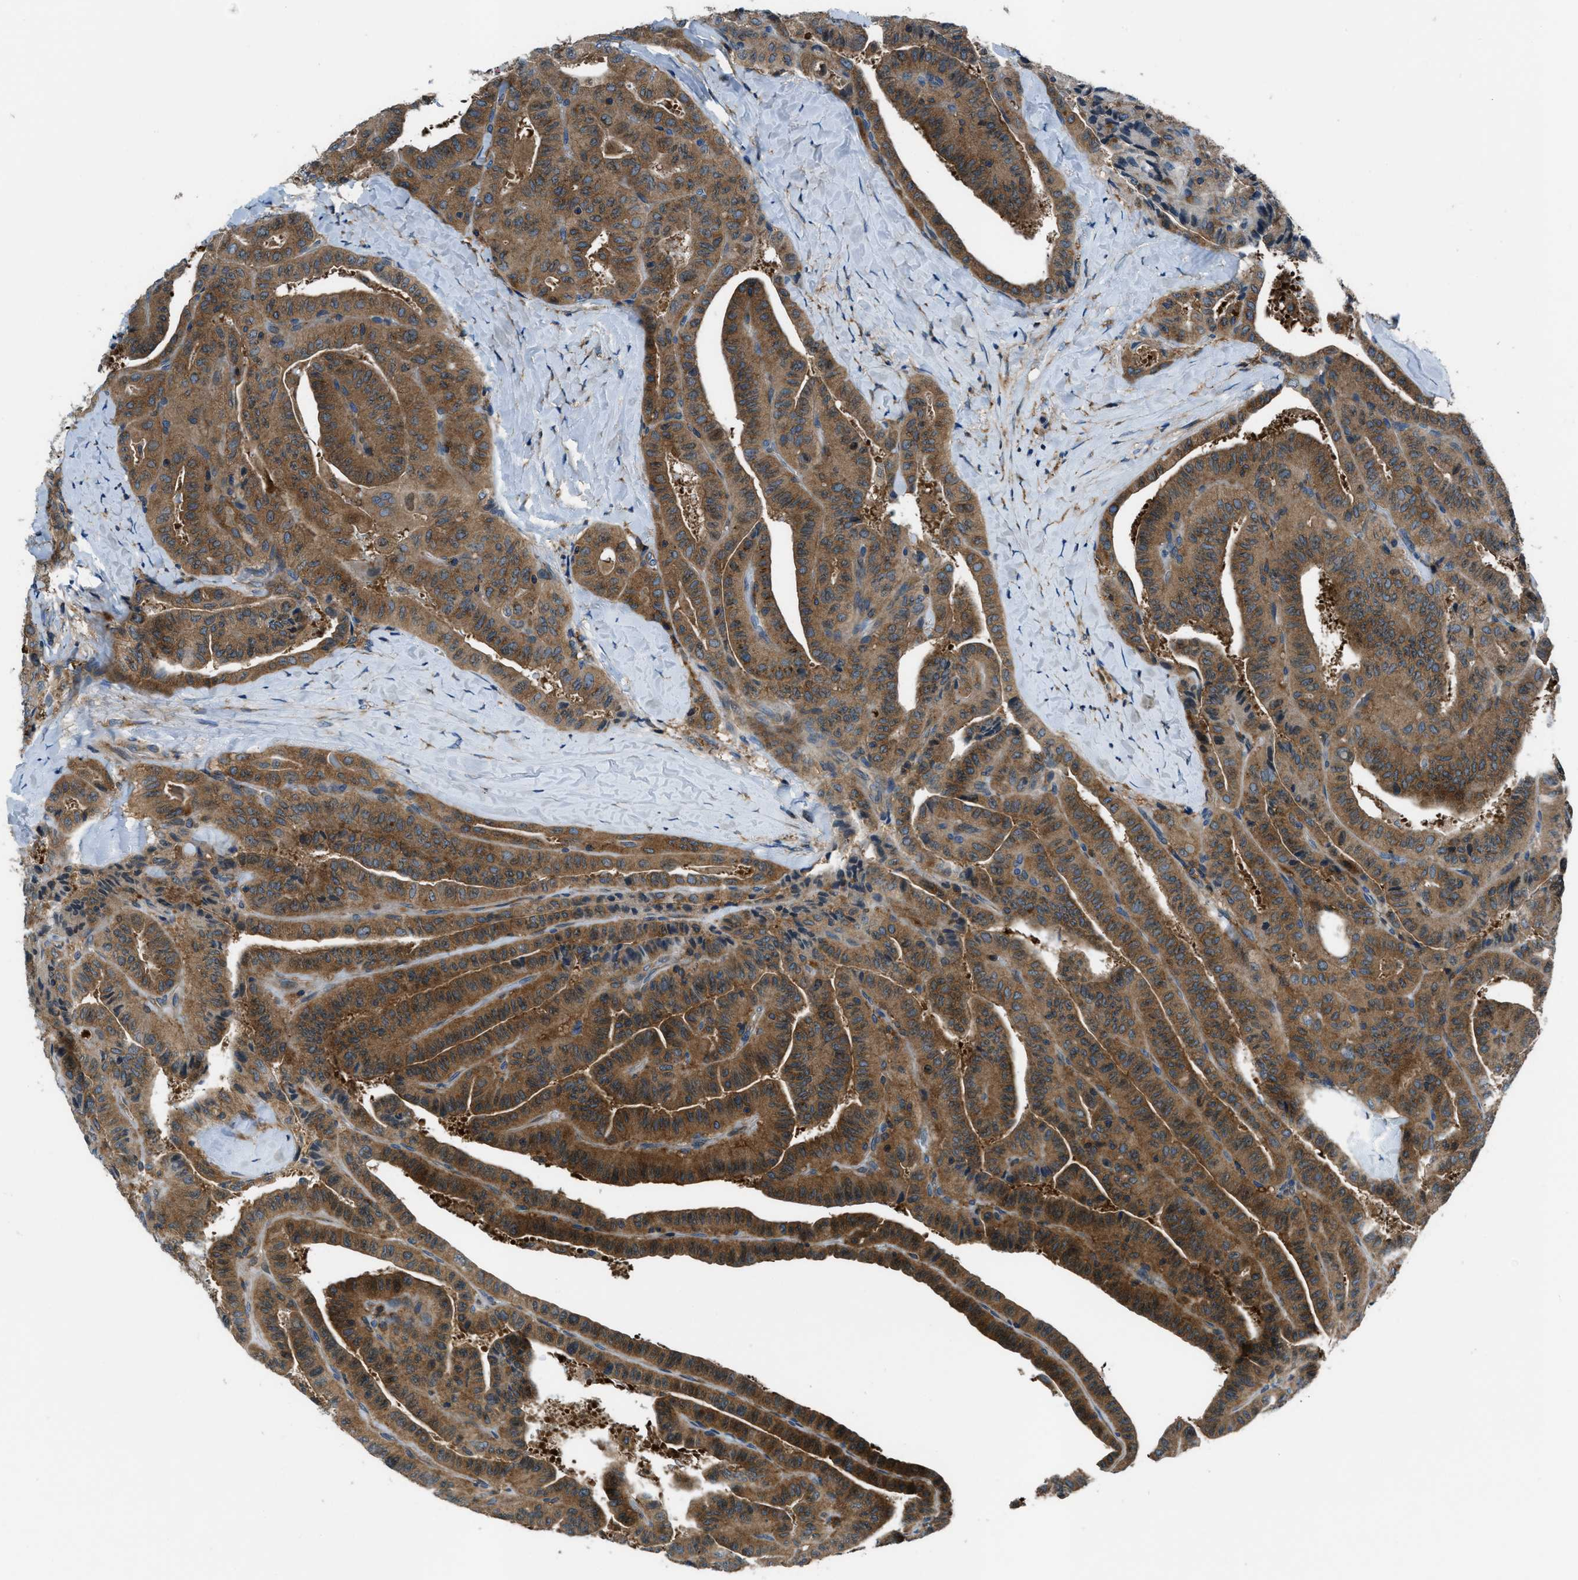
{"staining": {"intensity": "strong", "quantity": ">75%", "location": "cytoplasmic/membranous"}, "tissue": "thyroid cancer", "cell_type": "Tumor cells", "image_type": "cancer", "snomed": [{"axis": "morphology", "description": "Papillary adenocarcinoma, NOS"}, {"axis": "topography", "description": "Thyroid gland"}], "caption": "IHC image of thyroid cancer (papillary adenocarcinoma) stained for a protein (brown), which reveals high levels of strong cytoplasmic/membranous expression in about >75% of tumor cells.", "gene": "ARFGAP2", "patient": {"sex": "male", "age": 77}}